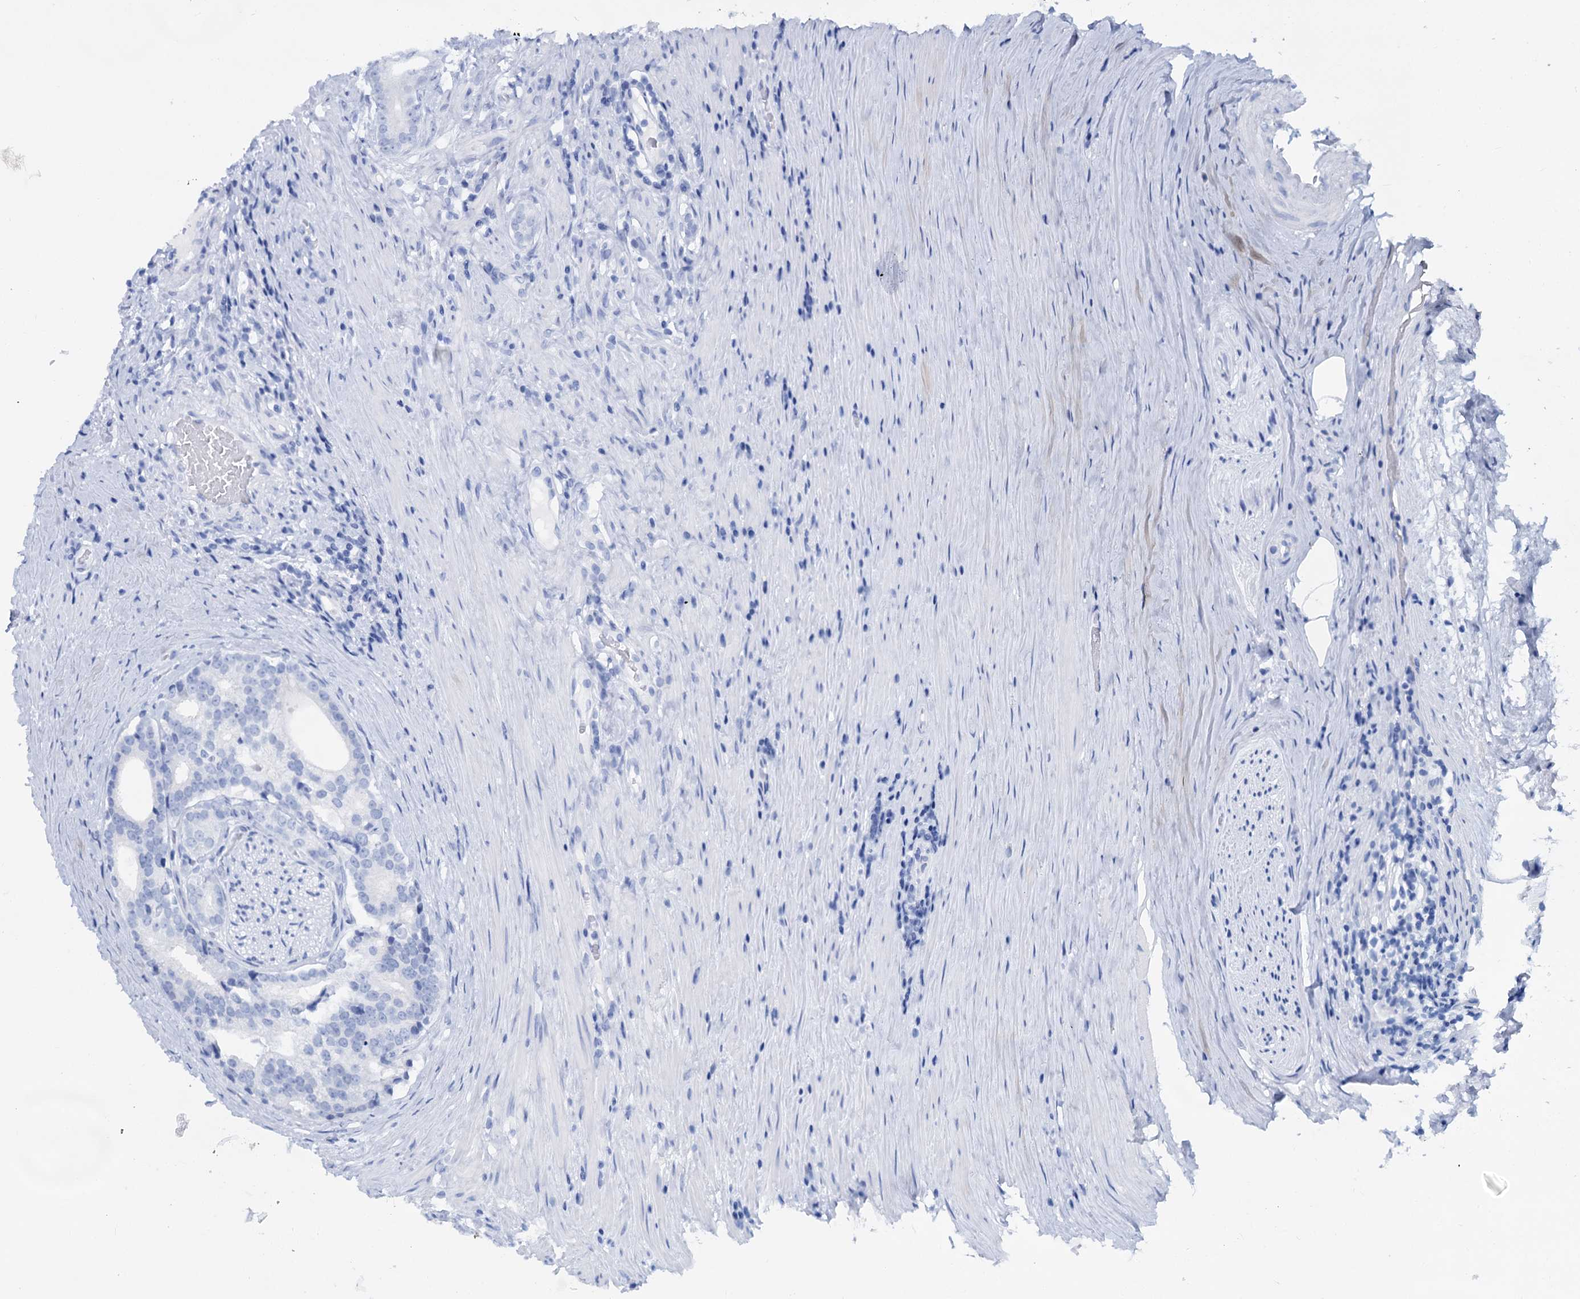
{"staining": {"intensity": "weak", "quantity": "<25%", "location": "cytoplasmic/membranous"}, "tissue": "prostate cancer", "cell_type": "Tumor cells", "image_type": "cancer", "snomed": [{"axis": "morphology", "description": "Adenocarcinoma, Low grade"}, {"axis": "topography", "description": "Prostate"}], "caption": "Immunohistochemistry (IHC) micrograph of neoplastic tissue: human prostate cancer (adenocarcinoma (low-grade)) stained with DAB (3,3'-diaminobenzidine) reveals no significant protein expression in tumor cells.", "gene": "CHRD", "patient": {"sex": "male", "age": 71}}